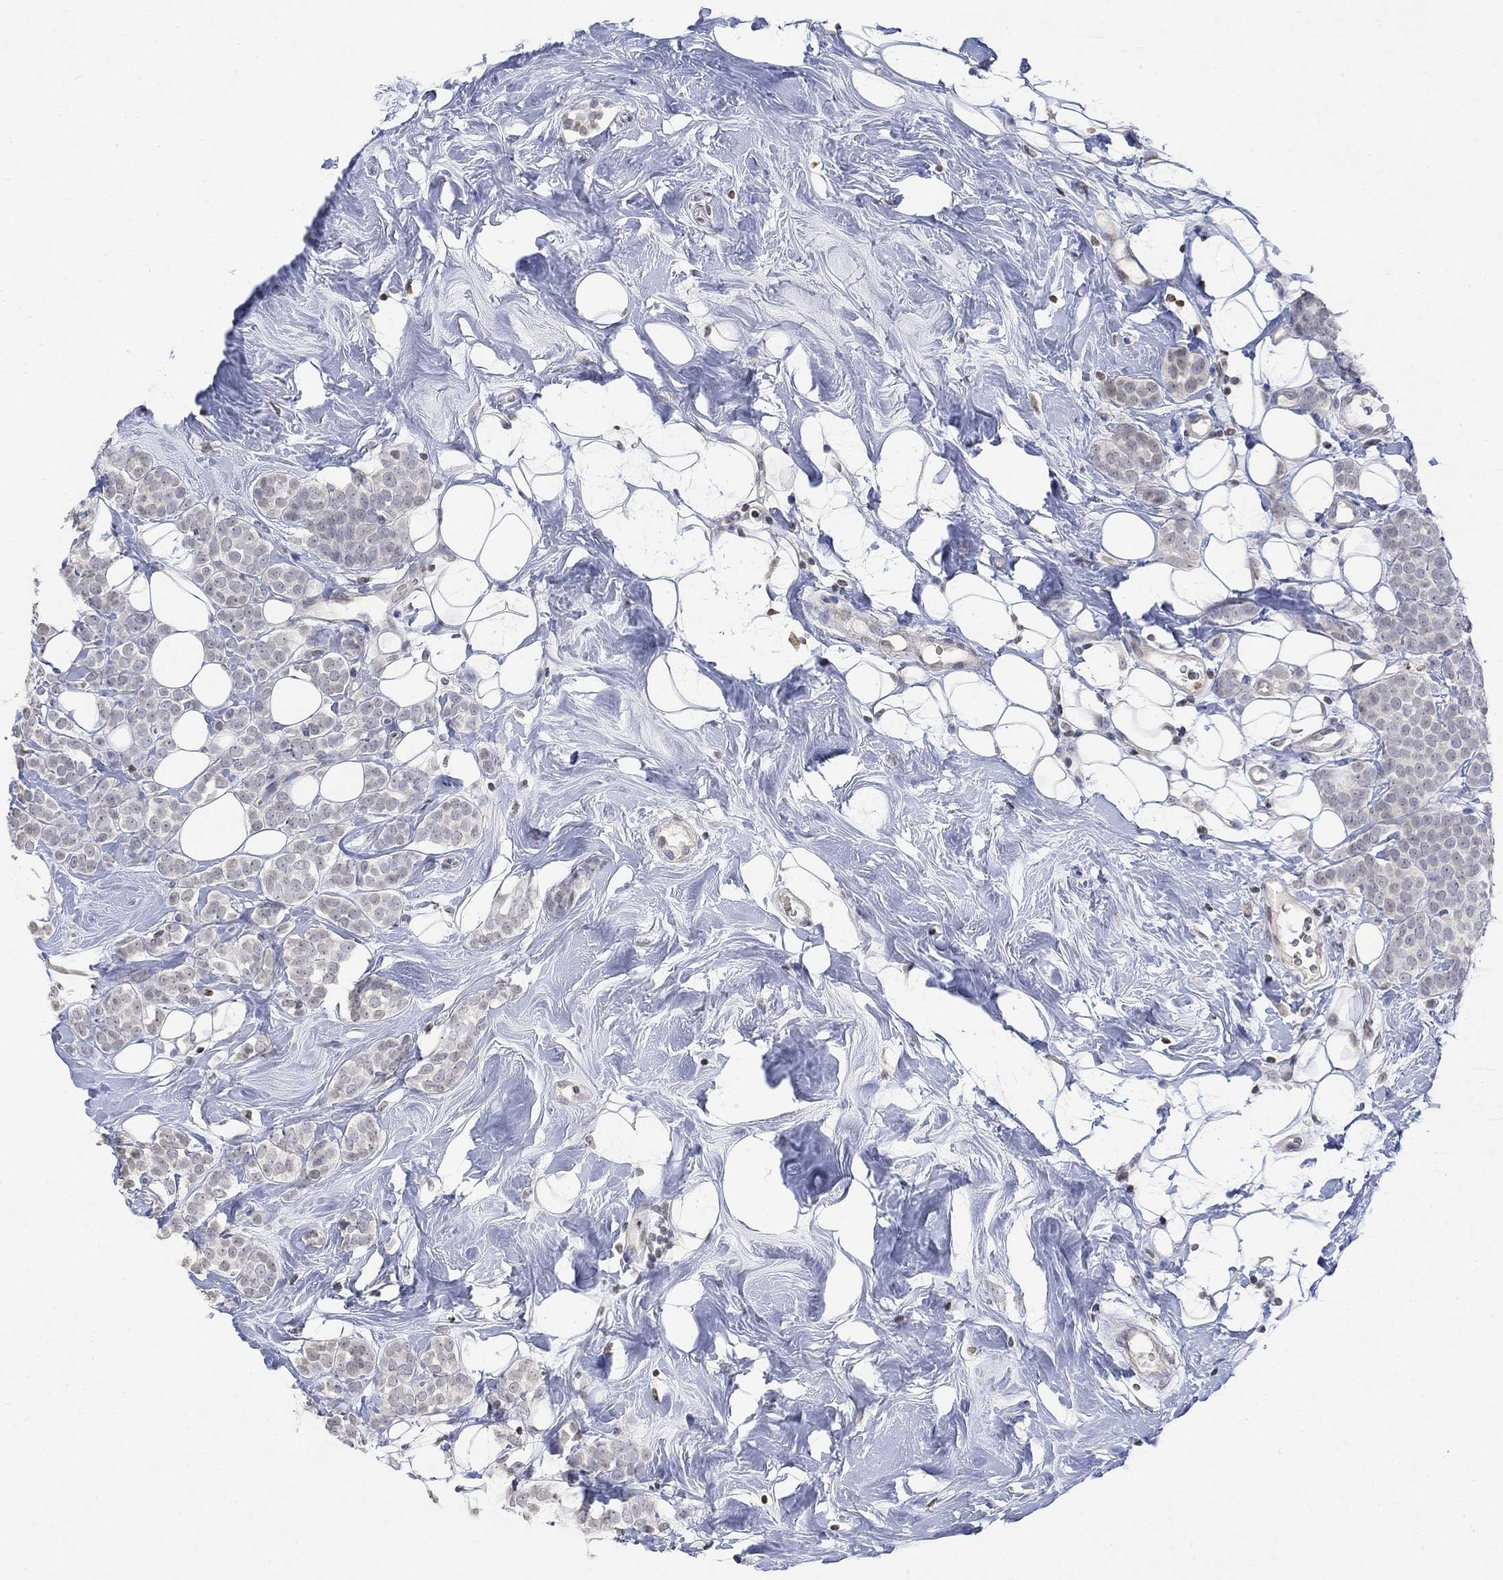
{"staining": {"intensity": "negative", "quantity": "none", "location": "none"}, "tissue": "breast cancer", "cell_type": "Tumor cells", "image_type": "cancer", "snomed": [{"axis": "morphology", "description": "Lobular carcinoma"}, {"axis": "topography", "description": "Breast"}], "caption": "Human breast cancer stained for a protein using immunohistochemistry shows no expression in tumor cells.", "gene": "TMEM255A", "patient": {"sex": "female", "age": 49}}